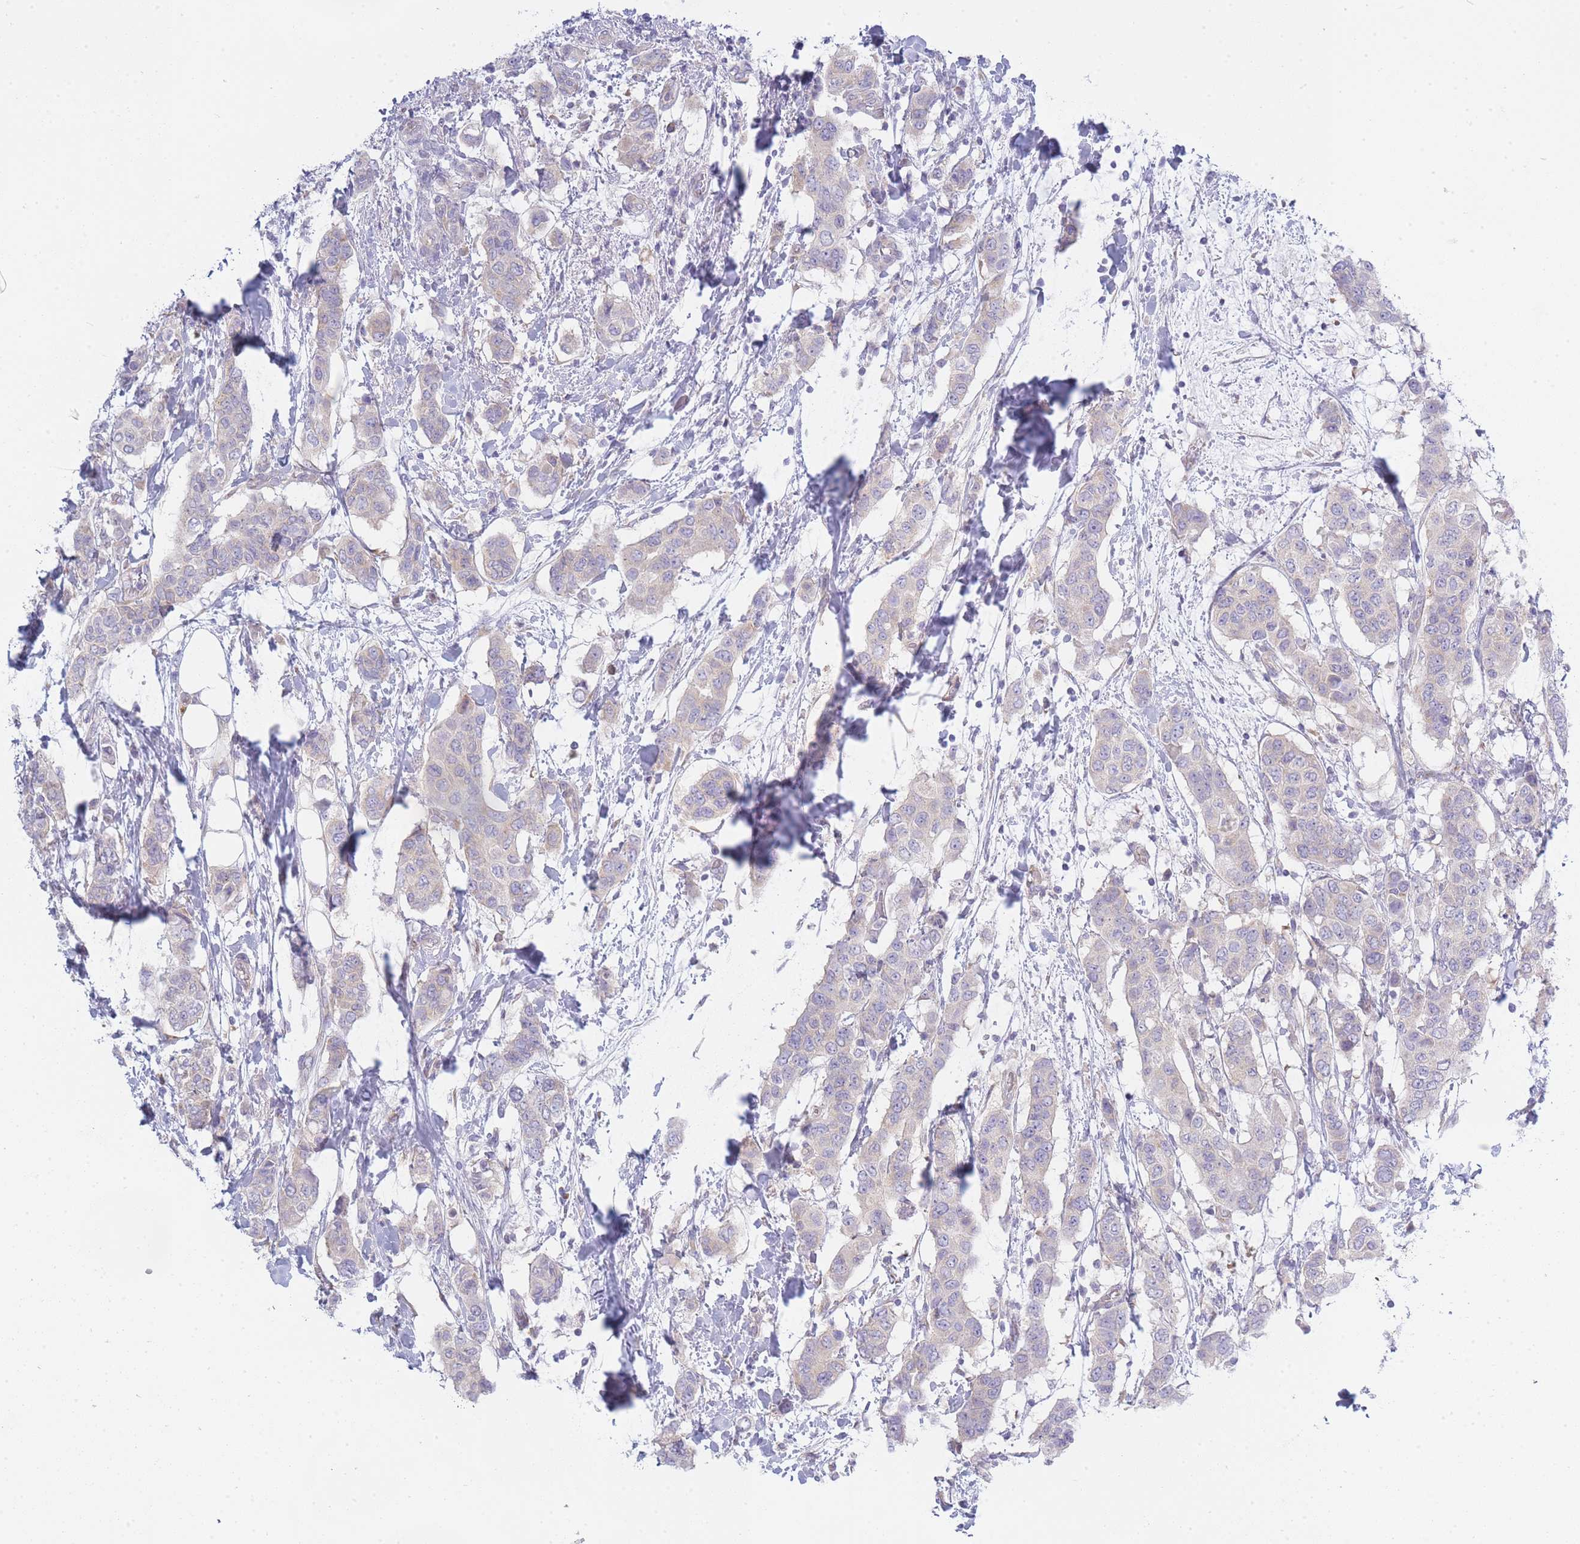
{"staining": {"intensity": "negative", "quantity": "none", "location": "none"}, "tissue": "breast cancer", "cell_type": "Tumor cells", "image_type": "cancer", "snomed": [{"axis": "morphology", "description": "Lobular carcinoma"}, {"axis": "topography", "description": "Breast"}], "caption": "Immunohistochemistry photomicrograph of neoplastic tissue: breast cancer stained with DAB (3,3'-diaminobenzidine) reveals no significant protein positivity in tumor cells.", "gene": "OR5L2", "patient": {"sex": "female", "age": 51}}